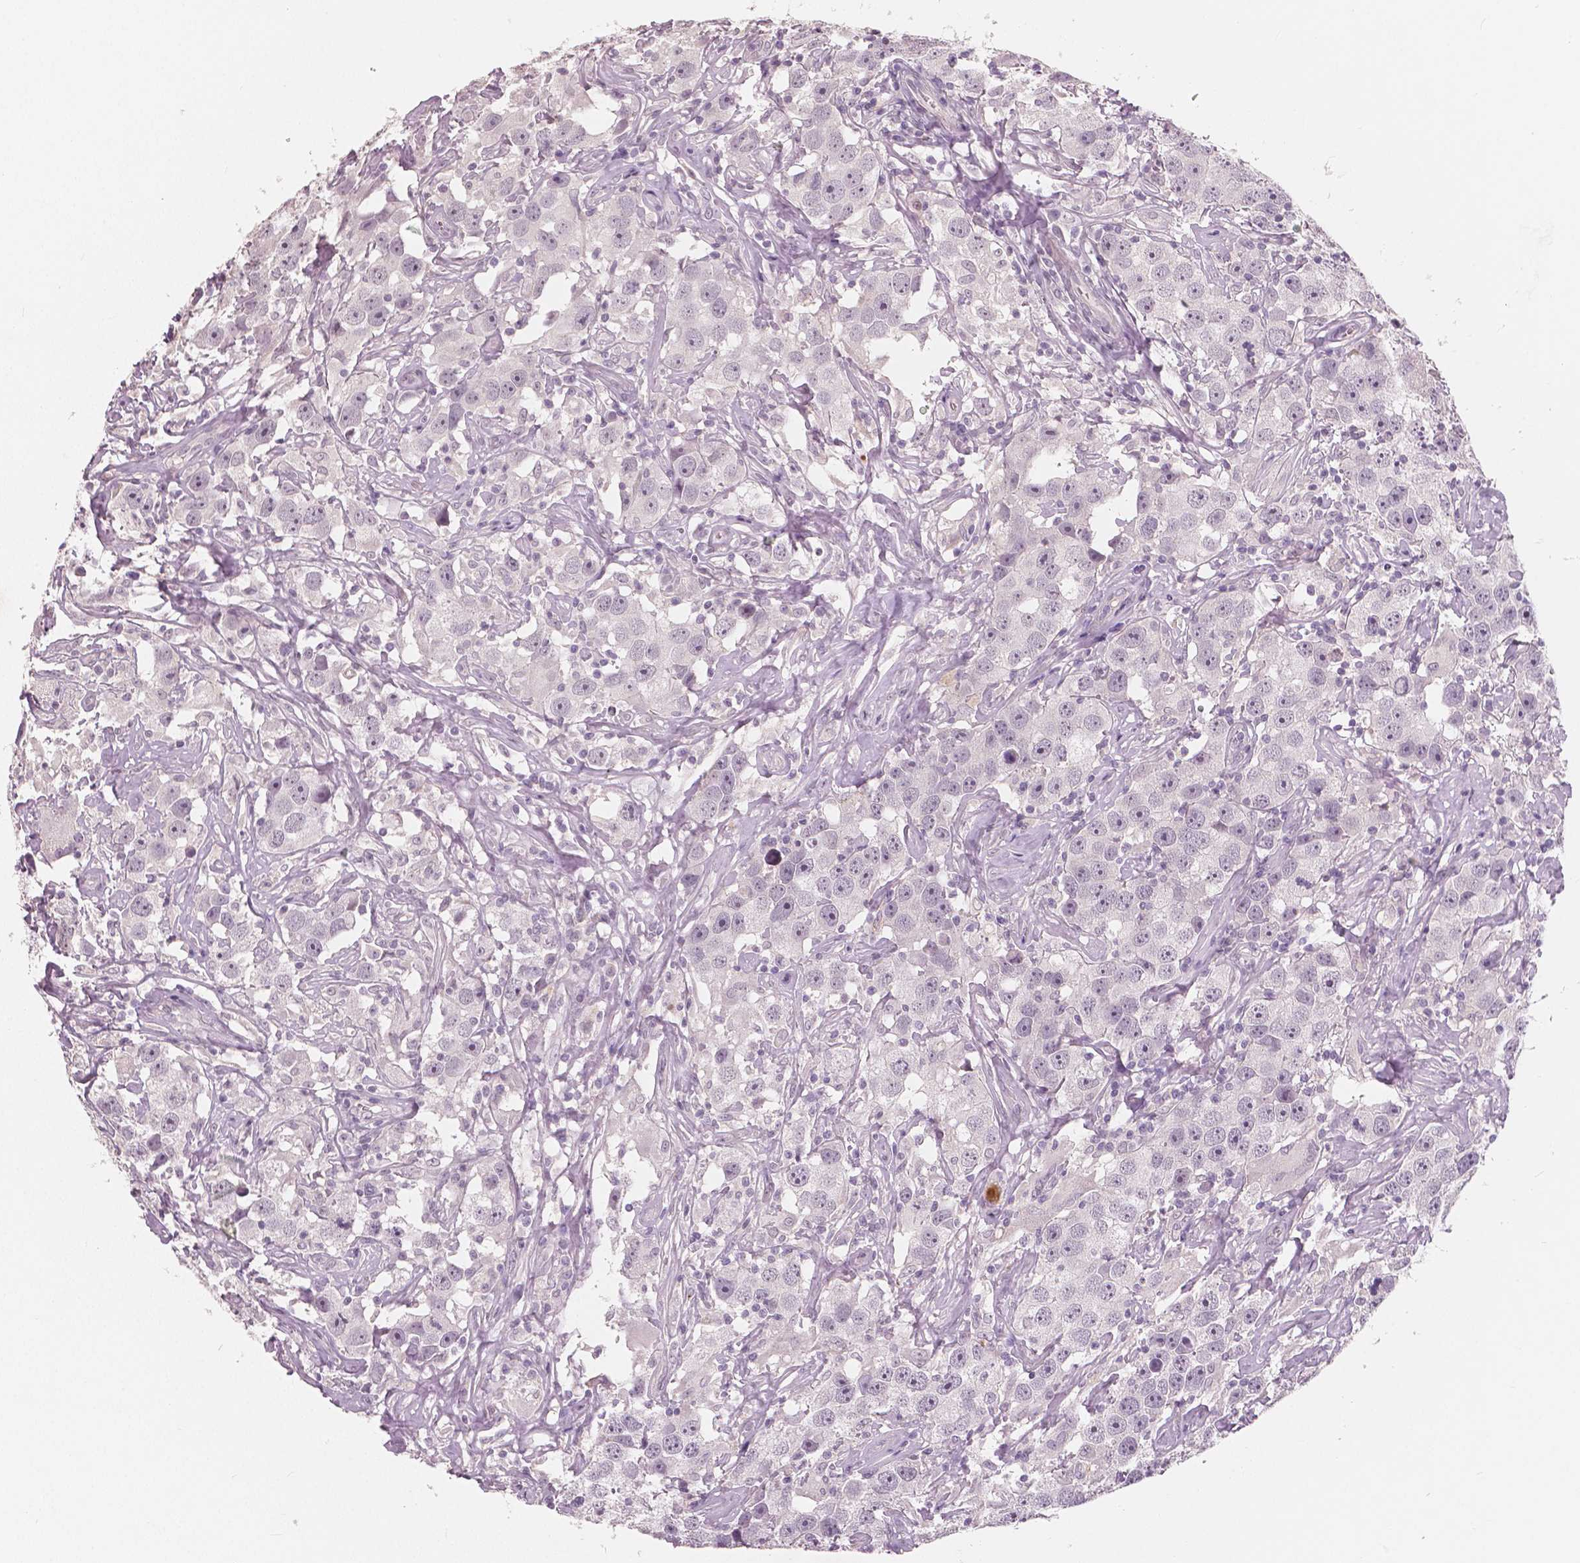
{"staining": {"intensity": "negative", "quantity": "none", "location": "none"}, "tissue": "testis cancer", "cell_type": "Tumor cells", "image_type": "cancer", "snomed": [{"axis": "morphology", "description": "Seminoma, NOS"}, {"axis": "topography", "description": "Testis"}], "caption": "An IHC micrograph of testis cancer is shown. There is no staining in tumor cells of testis cancer.", "gene": "RNASE7", "patient": {"sex": "male", "age": 49}}